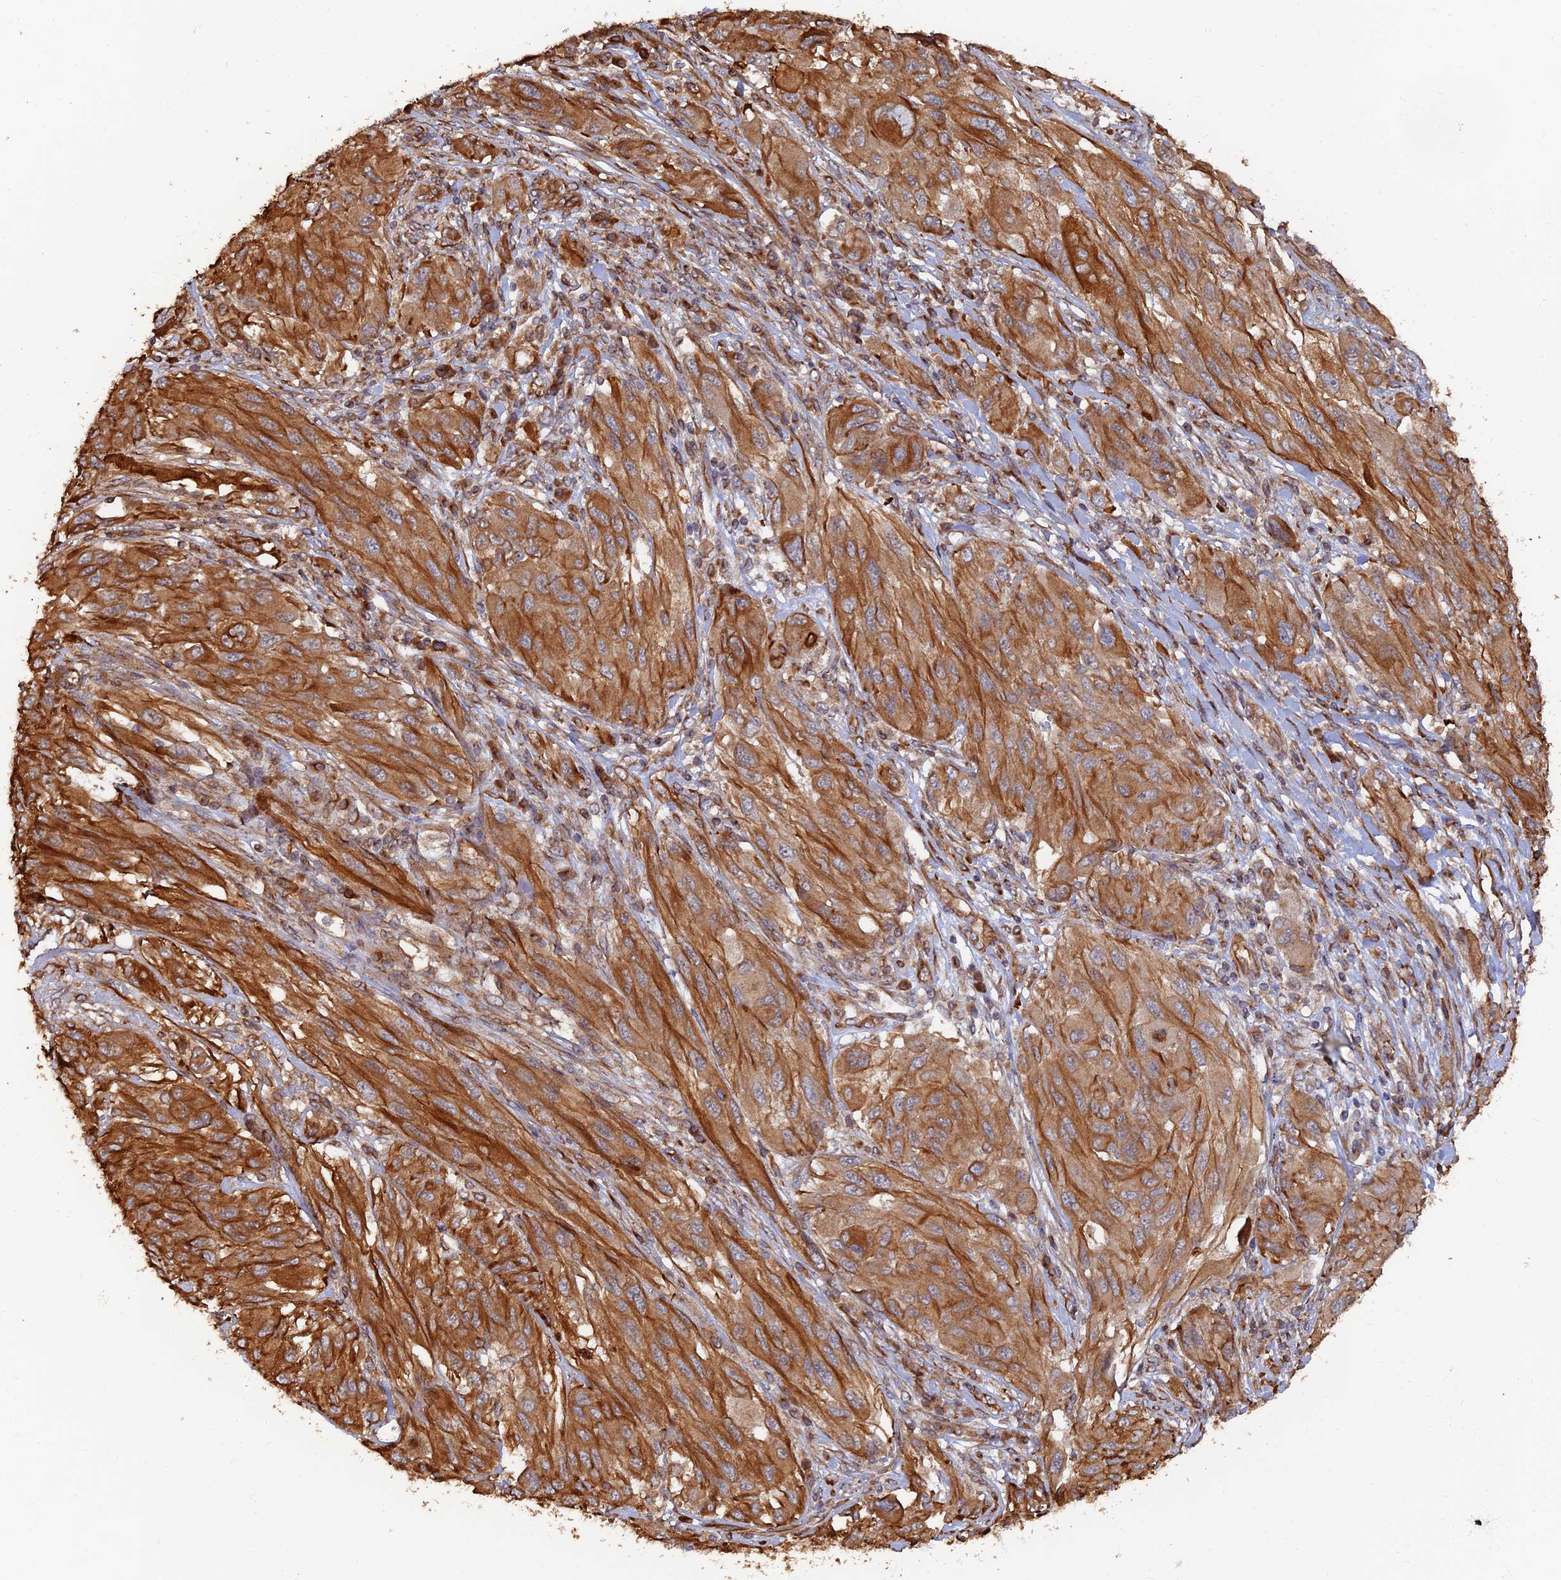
{"staining": {"intensity": "strong", "quantity": "25%-75%", "location": "cytoplasmic/membranous"}, "tissue": "melanoma", "cell_type": "Tumor cells", "image_type": "cancer", "snomed": [{"axis": "morphology", "description": "Malignant melanoma, NOS"}, {"axis": "topography", "description": "Skin"}], "caption": "This image reveals immunohistochemistry staining of melanoma, with high strong cytoplasmic/membranous expression in approximately 25%-75% of tumor cells.", "gene": "WBP11", "patient": {"sex": "female", "age": 91}}